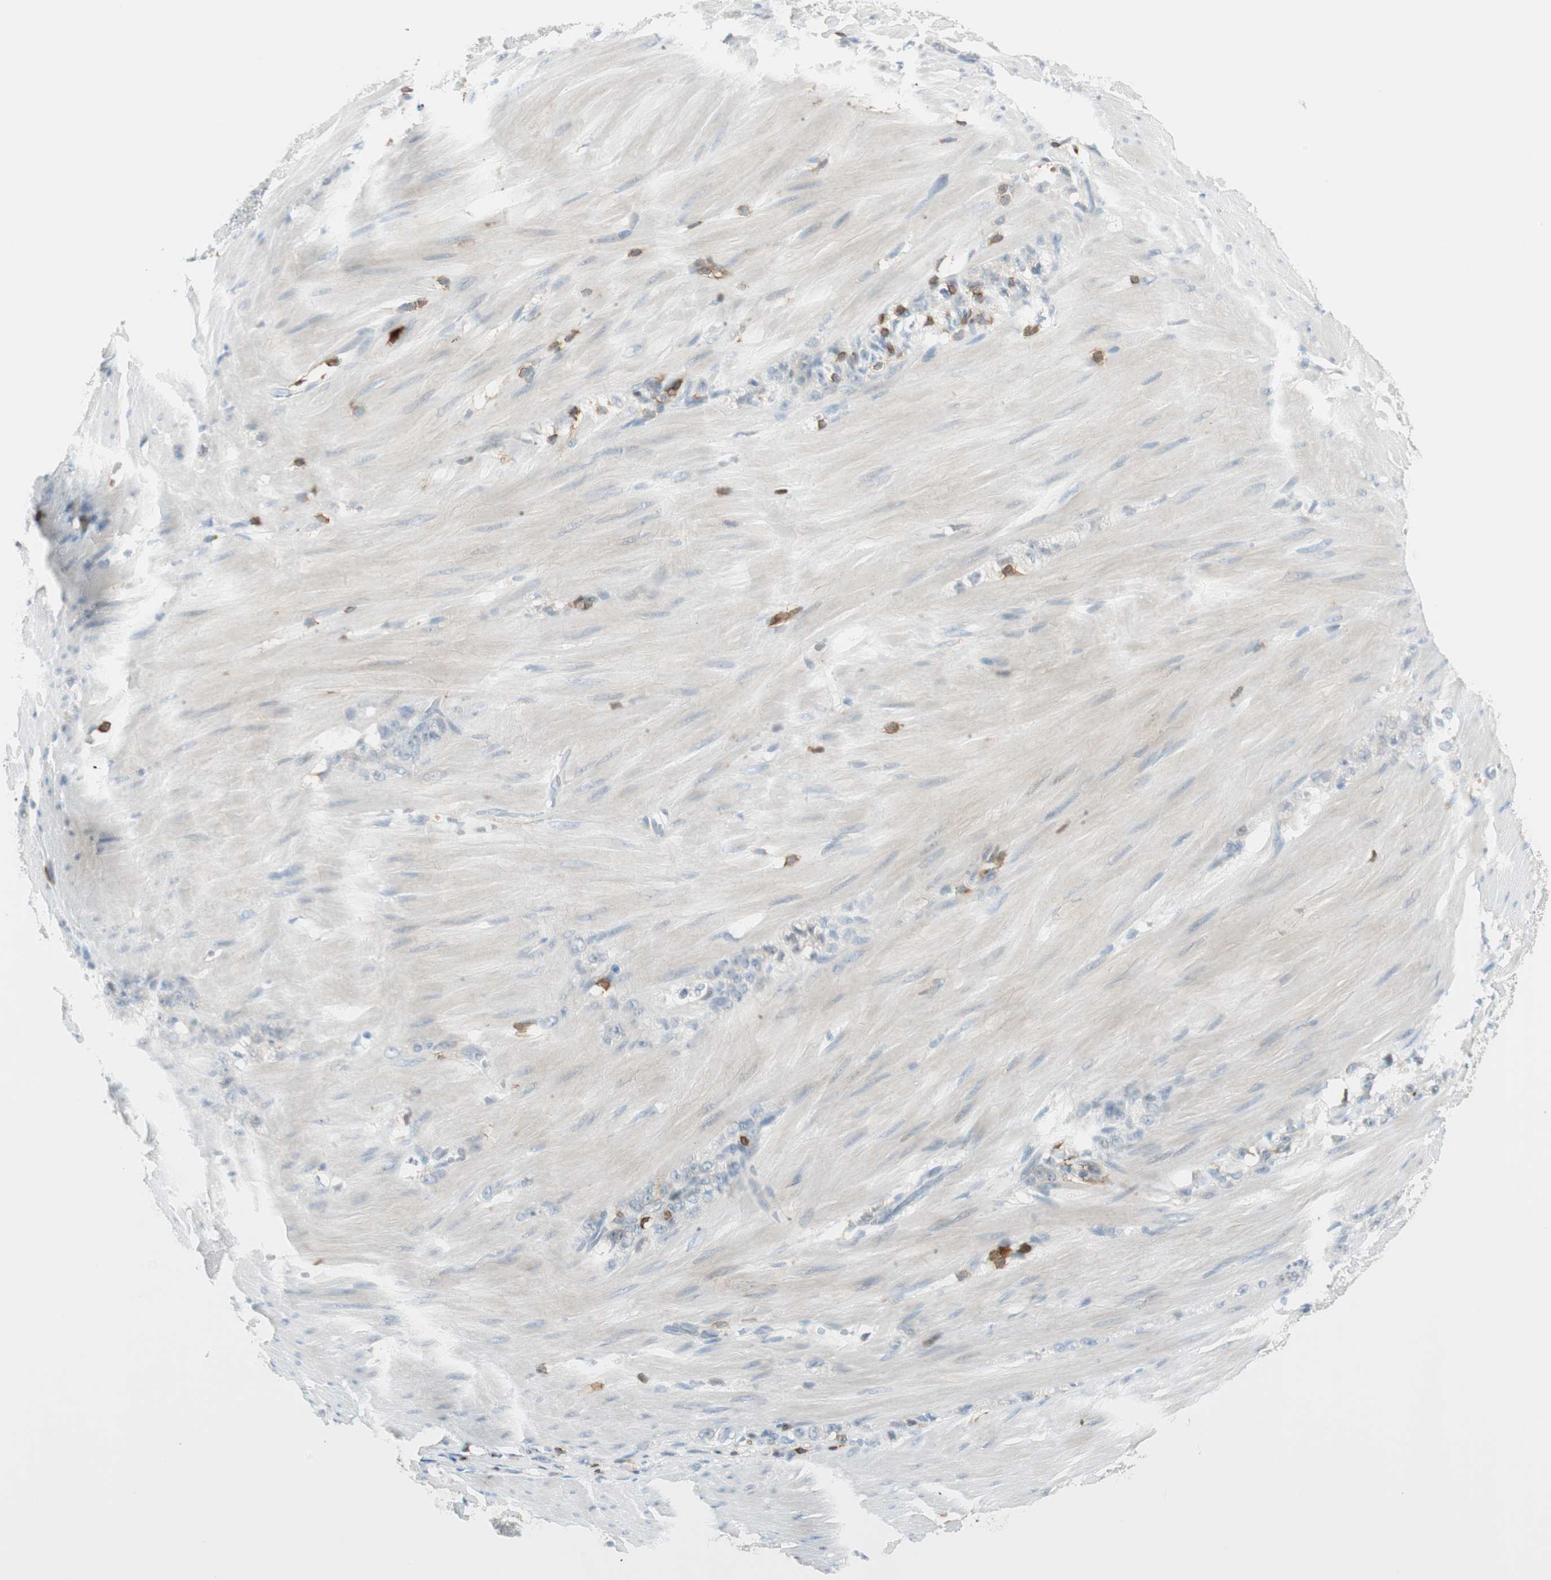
{"staining": {"intensity": "weak", "quantity": "25%-75%", "location": "cytoplasmic/membranous"}, "tissue": "stomach cancer", "cell_type": "Tumor cells", "image_type": "cancer", "snomed": [{"axis": "morphology", "description": "Adenocarcinoma, NOS"}, {"axis": "topography", "description": "Stomach"}], "caption": "This image exhibits immunohistochemistry staining of stomach cancer (adenocarcinoma), with low weak cytoplasmic/membranous staining in approximately 25%-75% of tumor cells.", "gene": "HPGD", "patient": {"sex": "male", "age": 82}}